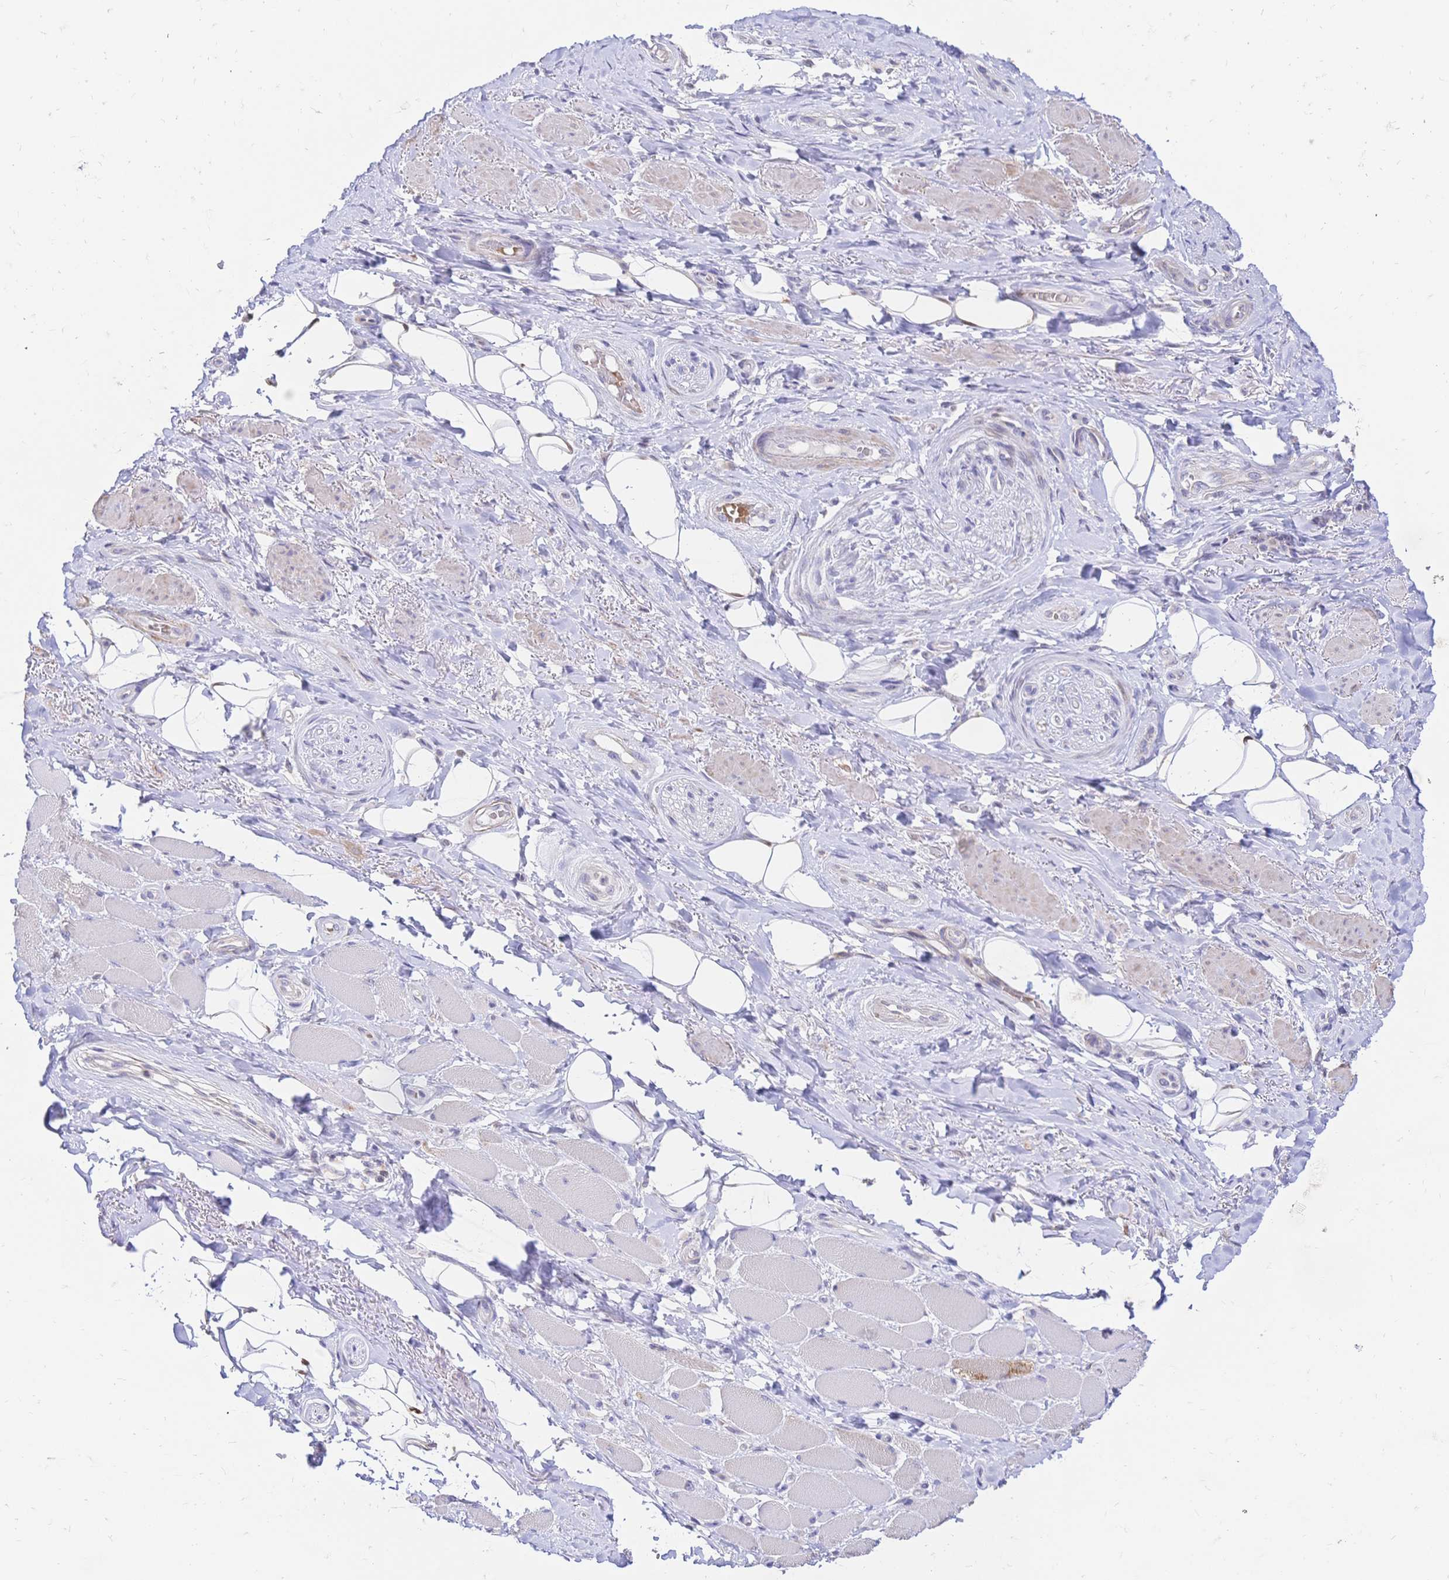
{"staining": {"intensity": "negative", "quantity": "none", "location": "none"}, "tissue": "adipose tissue", "cell_type": "Adipocytes", "image_type": "normal", "snomed": [{"axis": "morphology", "description": "Normal tissue, NOS"}, {"axis": "topography", "description": "Anal"}, {"axis": "topography", "description": "Peripheral nerve tissue"}], "caption": "Protein analysis of unremarkable adipose tissue exhibits no significant expression in adipocytes.", "gene": "CLEC18A", "patient": {"sex": "male", "age": 53}}